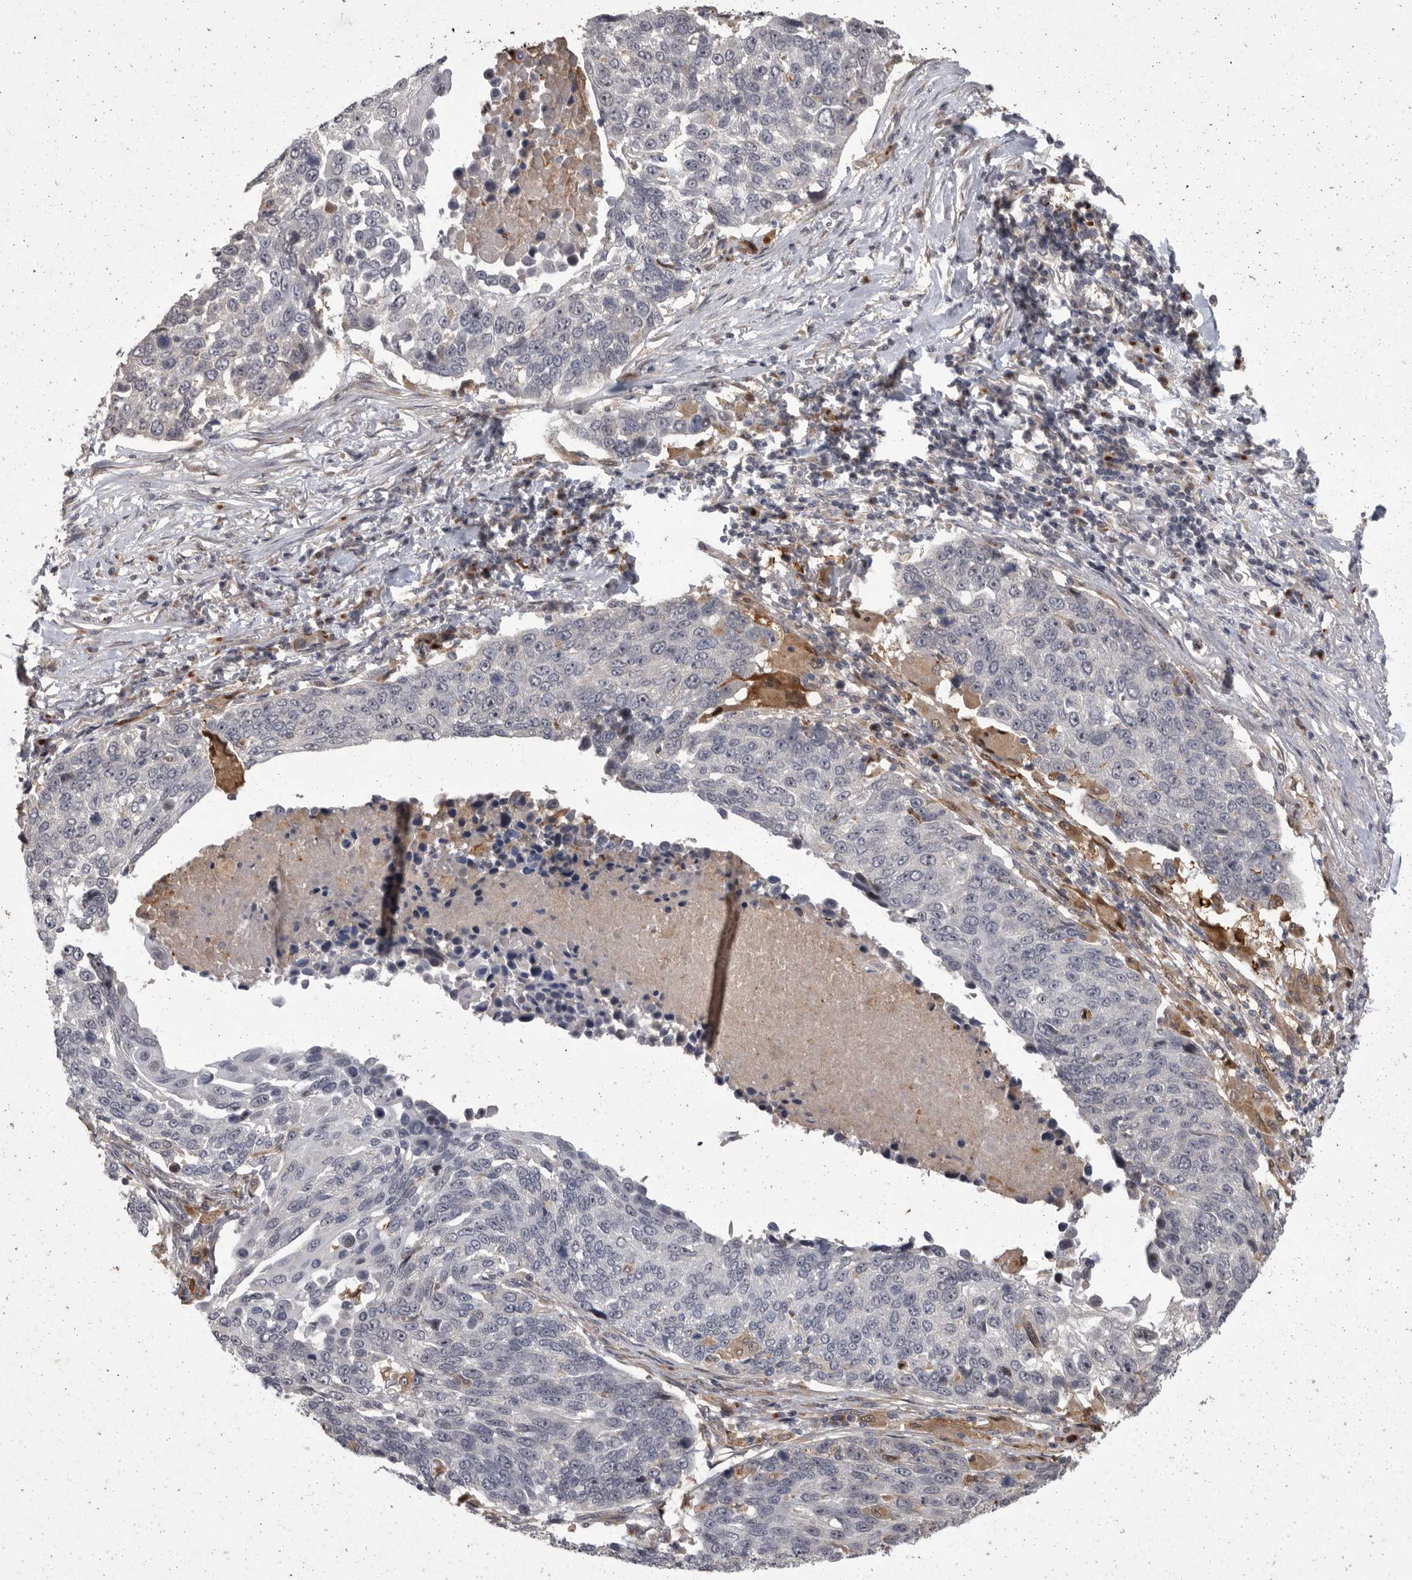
{"staining": {"intensity": "negative", "quantity": "none", "location": "none"}, "tissue": "lung cancer", "cell_type": "Tumor cells", "image_type": "cancer", "snomed": [{"axis": "morphology", "description": "Squamous cell carcinoma, NOS"}, {"axis": "topography", "description": "Lung"}], "caption": "Immunohistochemistry (IHC) photomicrograph of neoplastic tissue: human lung squamous cell carcinoma stained with DAB demonstrates no significant protein staining in tumor cells. (DAB (3,3'-diaminobenzidine) IHC visualized using brightfield microscopy, high magnification).", "gene": "MAN2A1", "patient": {"sex": "male", "age": 66}}